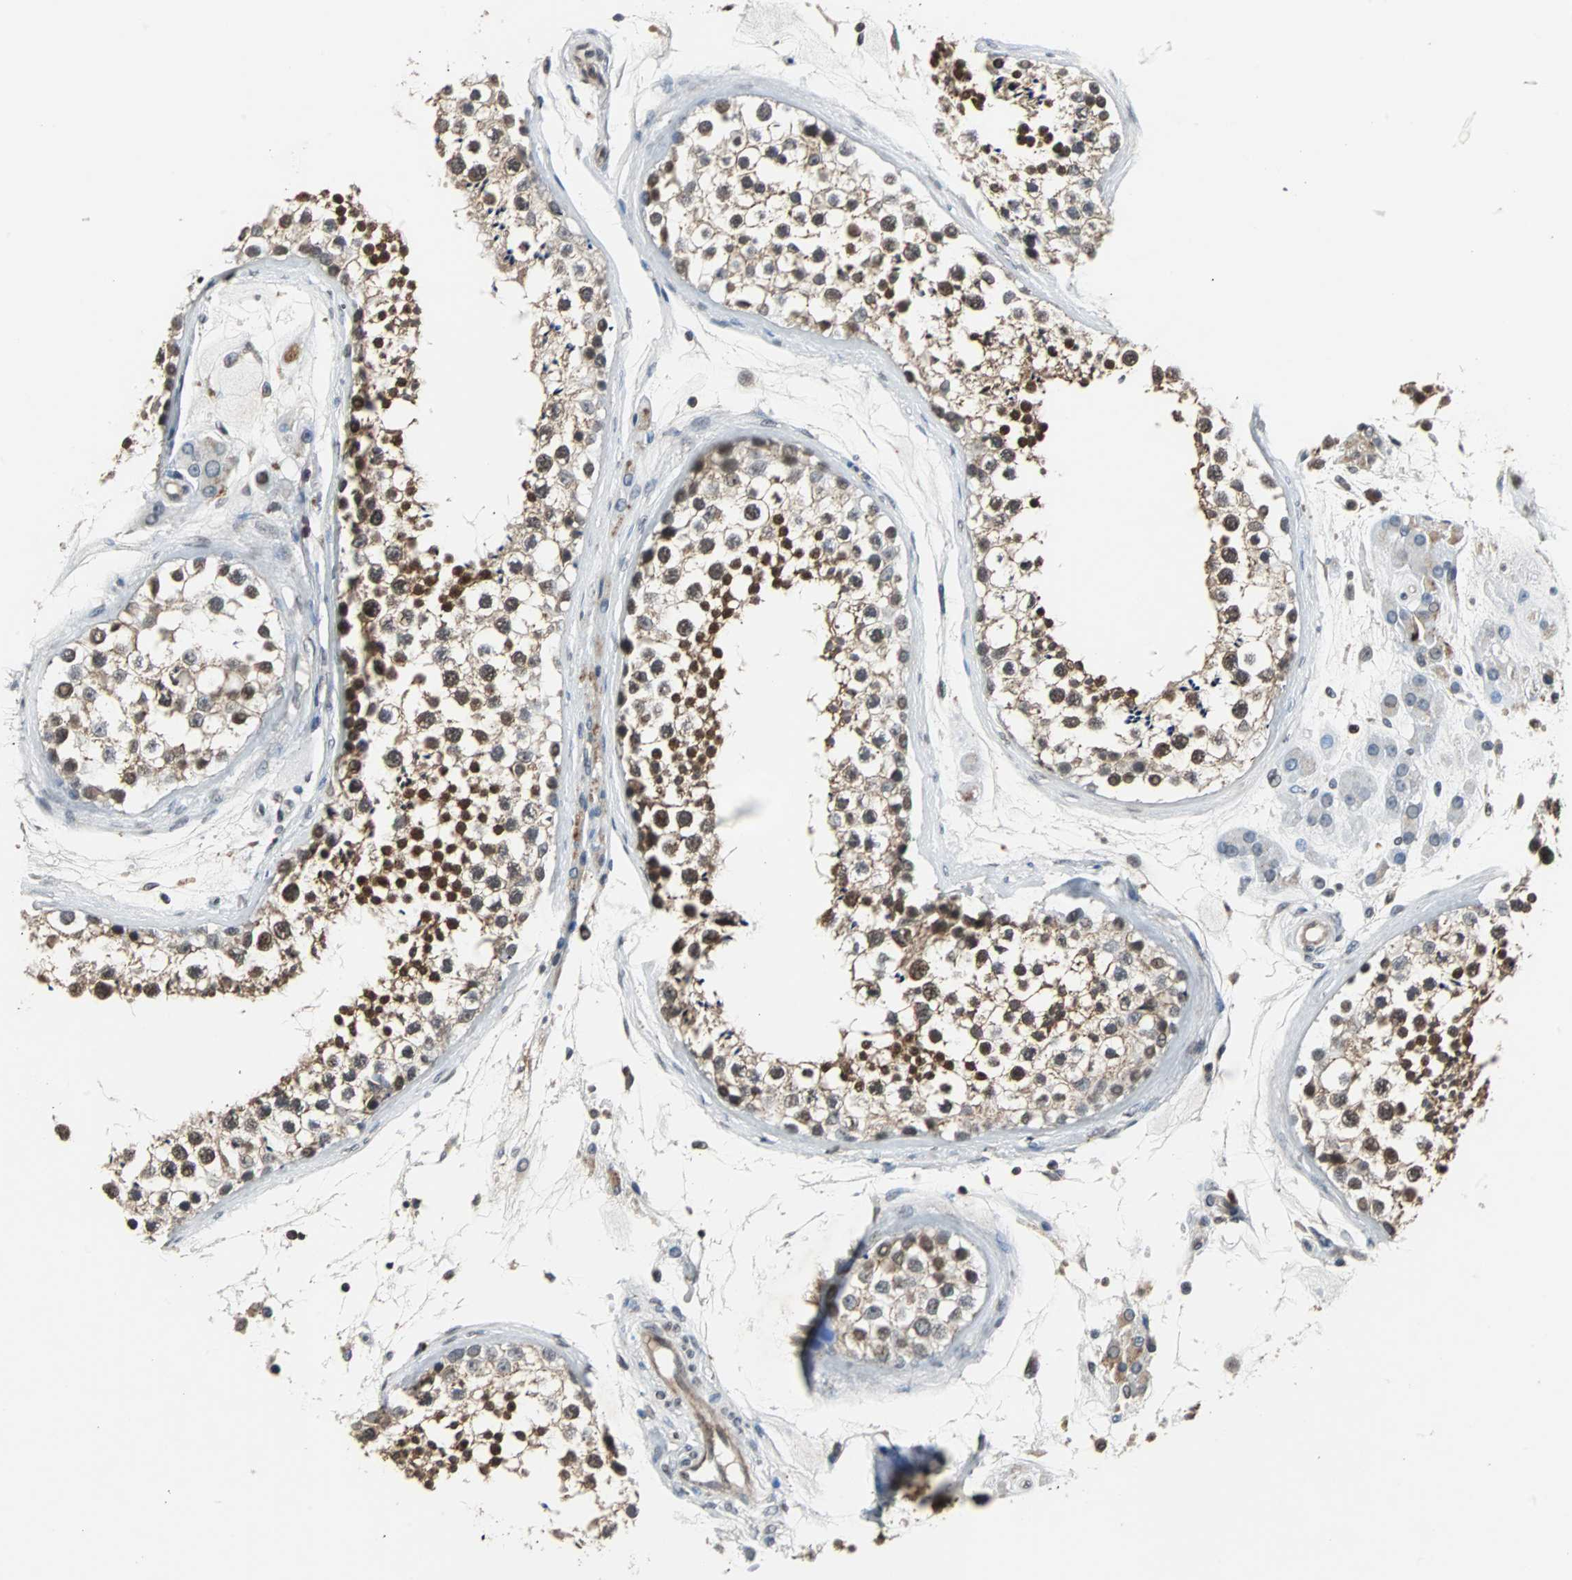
{"staining": {"intensity": "strong", "quantity": ">75%", "location": "cytoplasmic/membranous"}, "tissue": "testis", "cell_type": "Cells in seminiferous ducts", "image_type": "normal", "snomed": [{"axis": "morphology", "description": "Normal tissue, NOS"}, {"axis": "topography", "description": "Testis"}], "caption": "Testis stained with DAB (3,3'-diaminobenzidine) IHC exhibits high levels of strong cytoplasmic/membranous positivity in about >75% of cells in seminiferous ducts.", "gene": "LSR", "patient": {"sex": "male", "age": 46}}